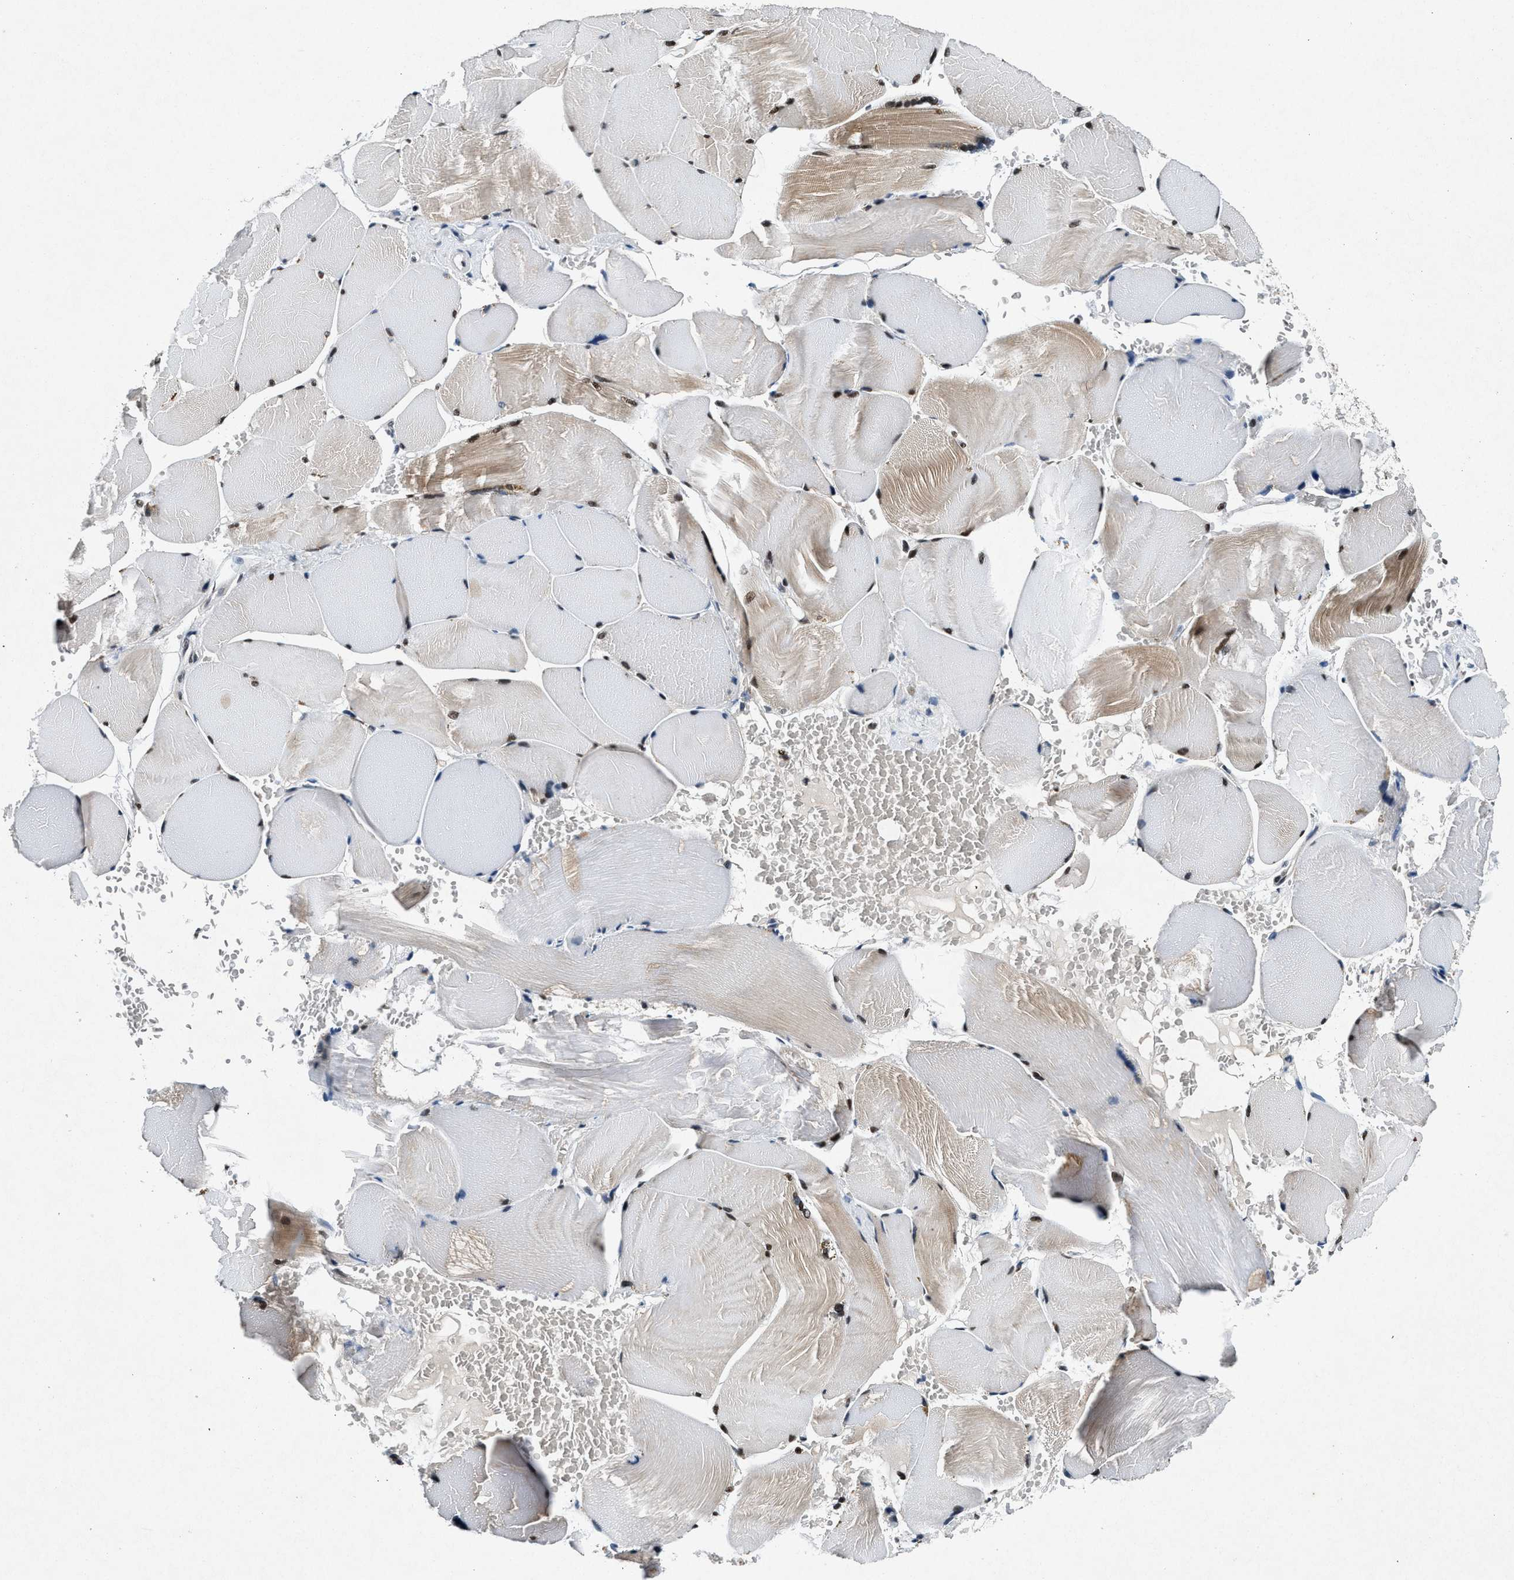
{"staining": {"intensity": "weak", "quantity": "25%-75%", "location": "cytoplasmic/membranous,nuclear"}, "tissue": "skeletal muscle", "cell_type": "Myocytes", "image_type": "normal", "snomed": [{"axis": "morphology", "description": "Normal tissue, NOS"}, {"axis": "topography", "description": "Skin"}, {"axis": "topography", "description": "Skeletal muscle"}], "caption": "Skeletal muscle stained for a protein (brown) shows weak cytoplasmic/membranous,nuclear positive staining in about 25%-75% of myocytes.", "gene": "NCOA1", "patient": {"sex": "male", "age": 83}}